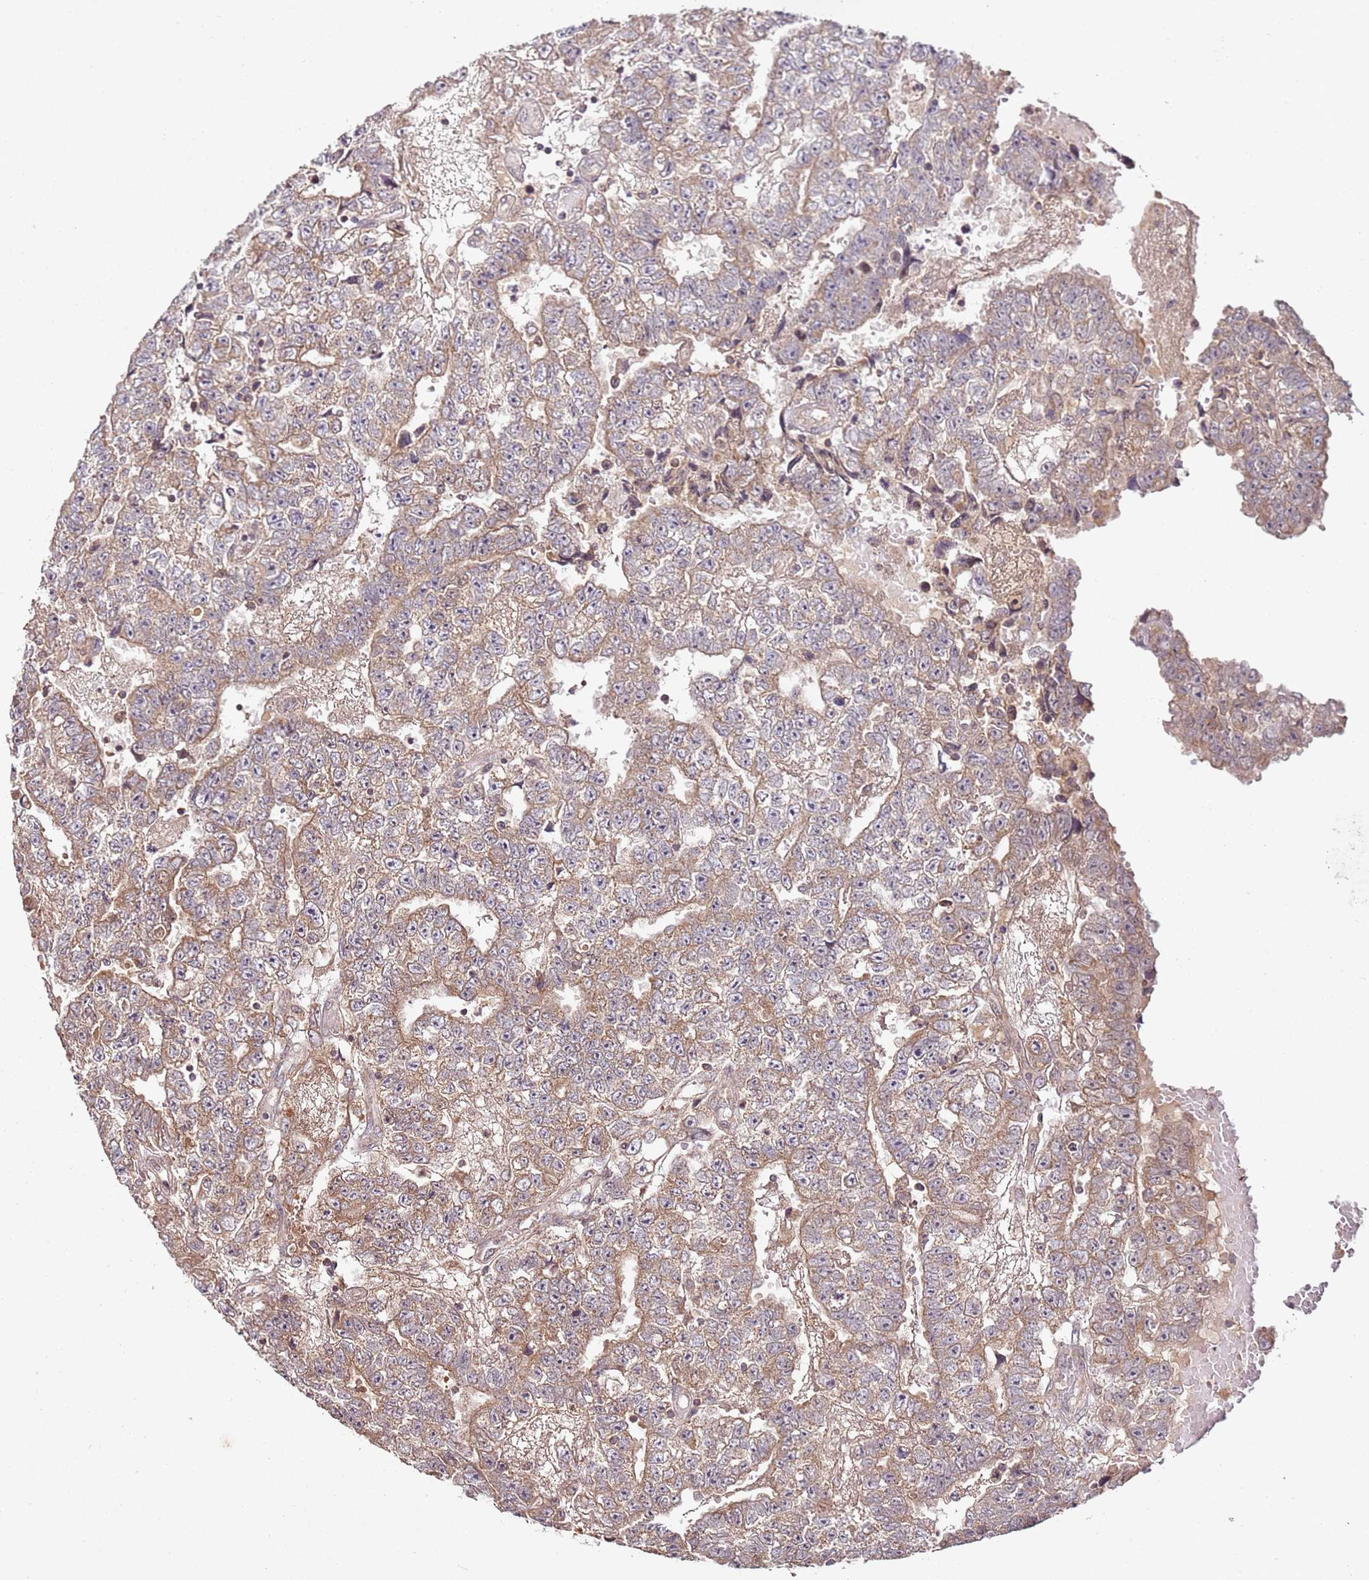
{"staining": {"intensity": "moderate", "quantity": ">75%", "location": "cytoplasmic/membranous"}, "tissue": "testis cancer", "cell_type": "Tumor cells", "image_type": "cancer", "snomed": [{"axis": "morphology", "description": "Carcinoma, Embryonal, NOS"}, {"axis": "topography", "description": "Testis"}], "caption": "Protein expression analysis of testis cancer (embryonal carcinoma) reveals moderate cytoplasmic/membranous expression in approximately >75% of tumor cells.", "gene": "LIN37", "patient": {"sex": "male", "age": 25}}